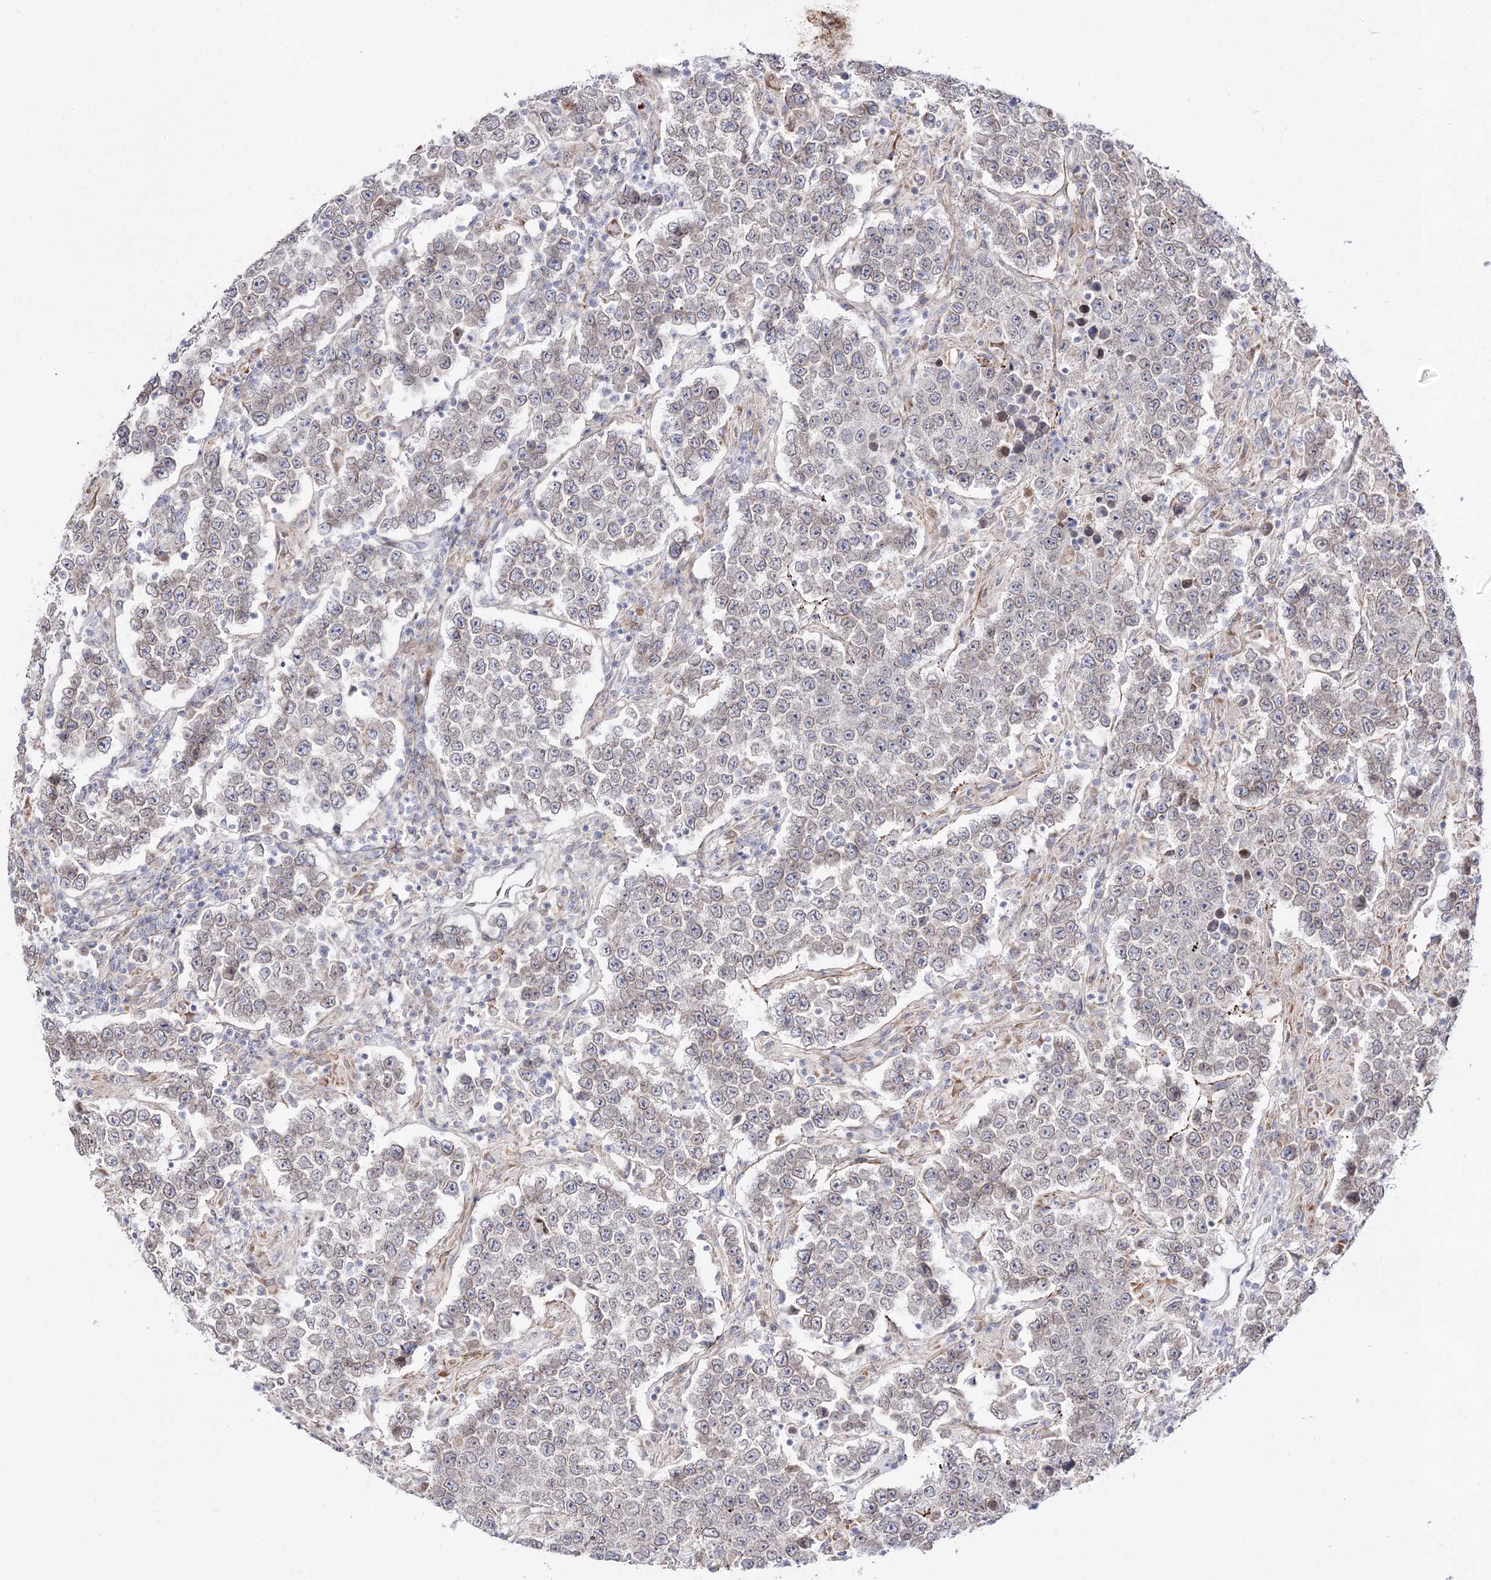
{"staining": {"intensity": "negative", "quantity": "none", "location": "none"}, "tissue": "testis cancer", "cell_type": "Tumor cells", "image_type": "cancer", "snomed": [{"axis": "morphology", "description": "Normal tissue, NOS"}, {"axis": "morphology", "description": "Urothelial carcinoma, High grade"}, {"axis": "morphology", "description": "Seminoma, NOS"}, {"axis": "morphology", "description": "Carcinoma, Embryonal, NOS"}, {"axis": "topography", "description": "Urinary bladder"}, {"axis": "topography", "description": "Testis"}], "caption": "Testis cancer stained for a protein using IHC displays no expression tumor cells.", "gene": "C11orf80", "patient": {"sex": "male", "age": 41}}